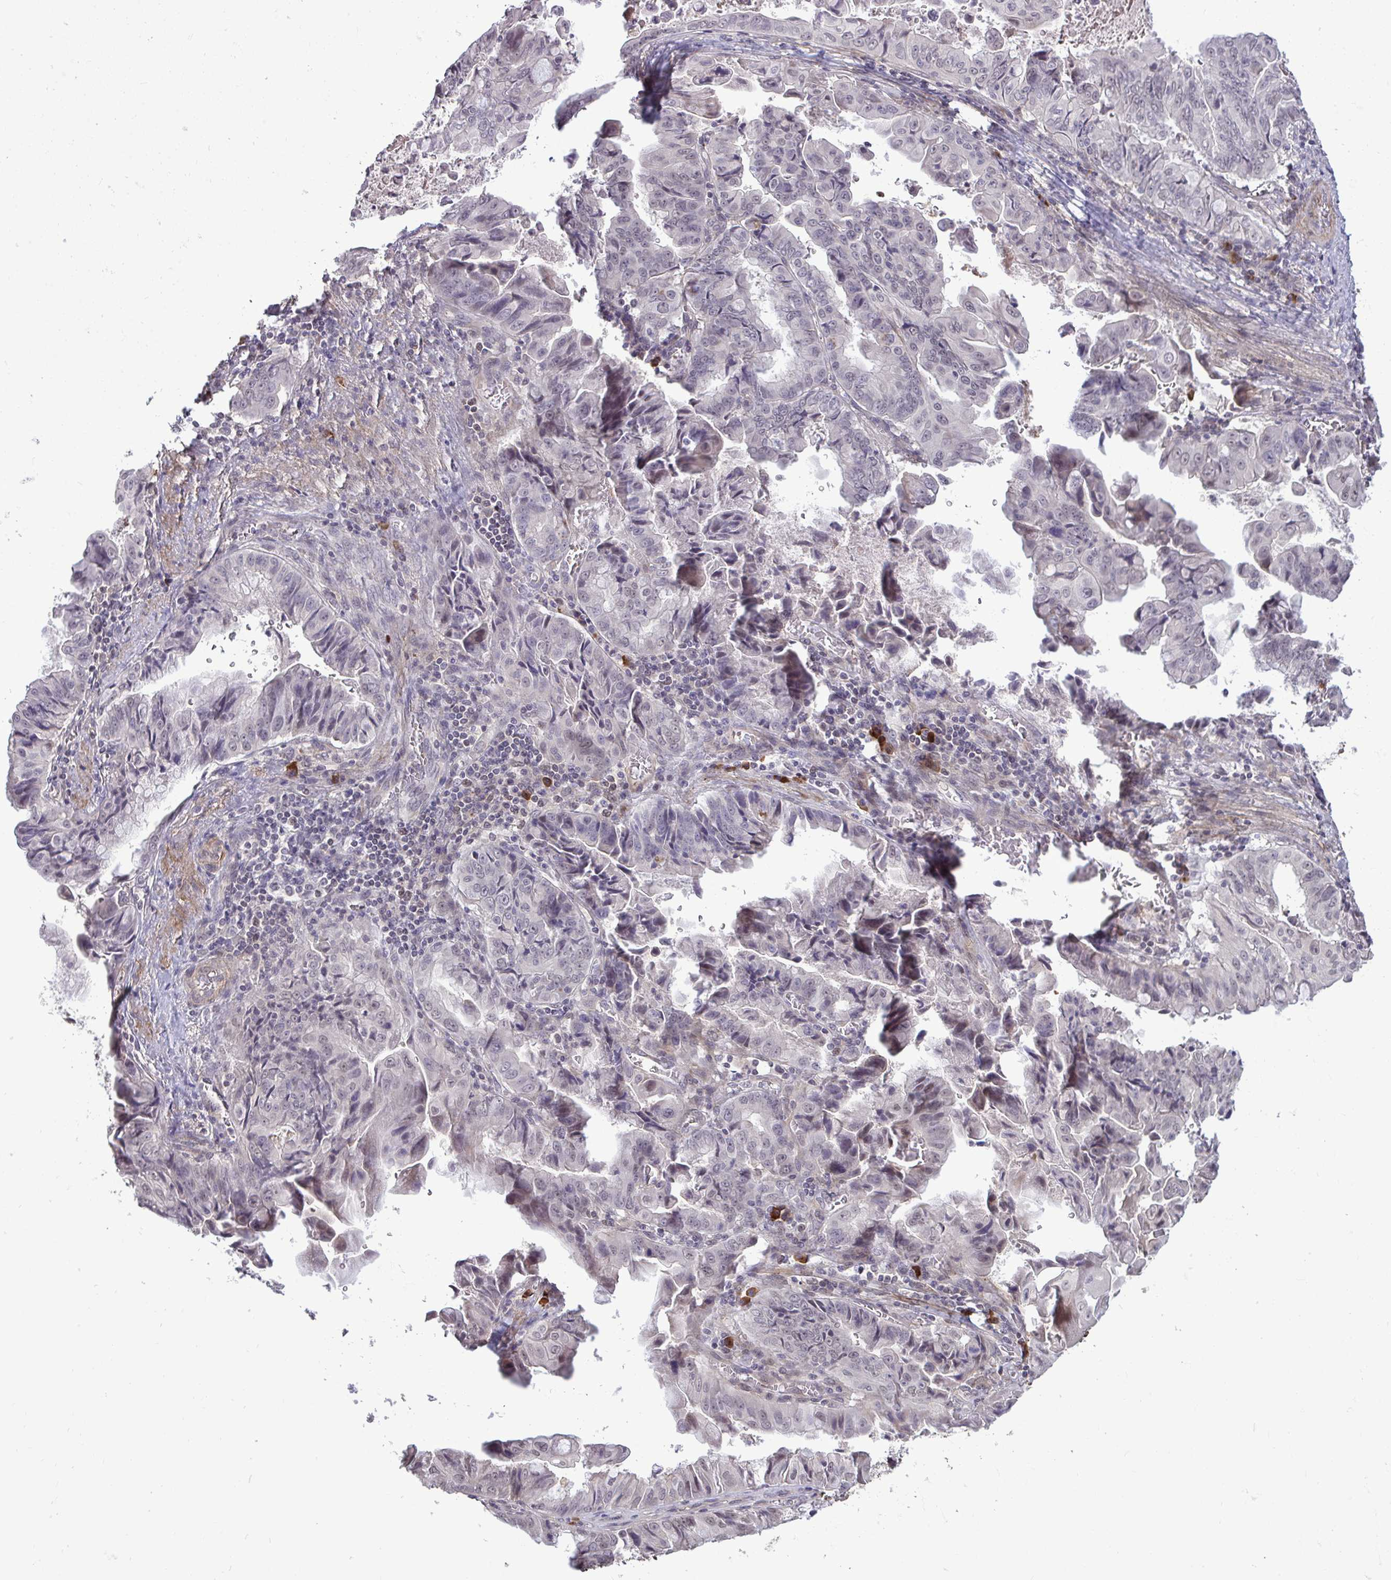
{"staining": {"intensity": "negative", "quantity": "none", "location": "none"}, "tissue": "stomach cancer", "cell_type": "Tumor cells", "image_type": "cancer", "snomed": [{"axis": "morphology", "description": "Adenocarcinoma, NOS"}, {"axis": "topography", "description": "Stomach, upper"}], "caption": "IHC histopathology image of stomach cancer stained for a protein (brown), which displays no staining in tumor cells. (DAB (3,3'-diaminobenzidine) immunohistochemistry visualized using brightfield microscopy, high magnification).", "gene": "ZSCAN9", "patient": {"sex": "male", "age": 80}}